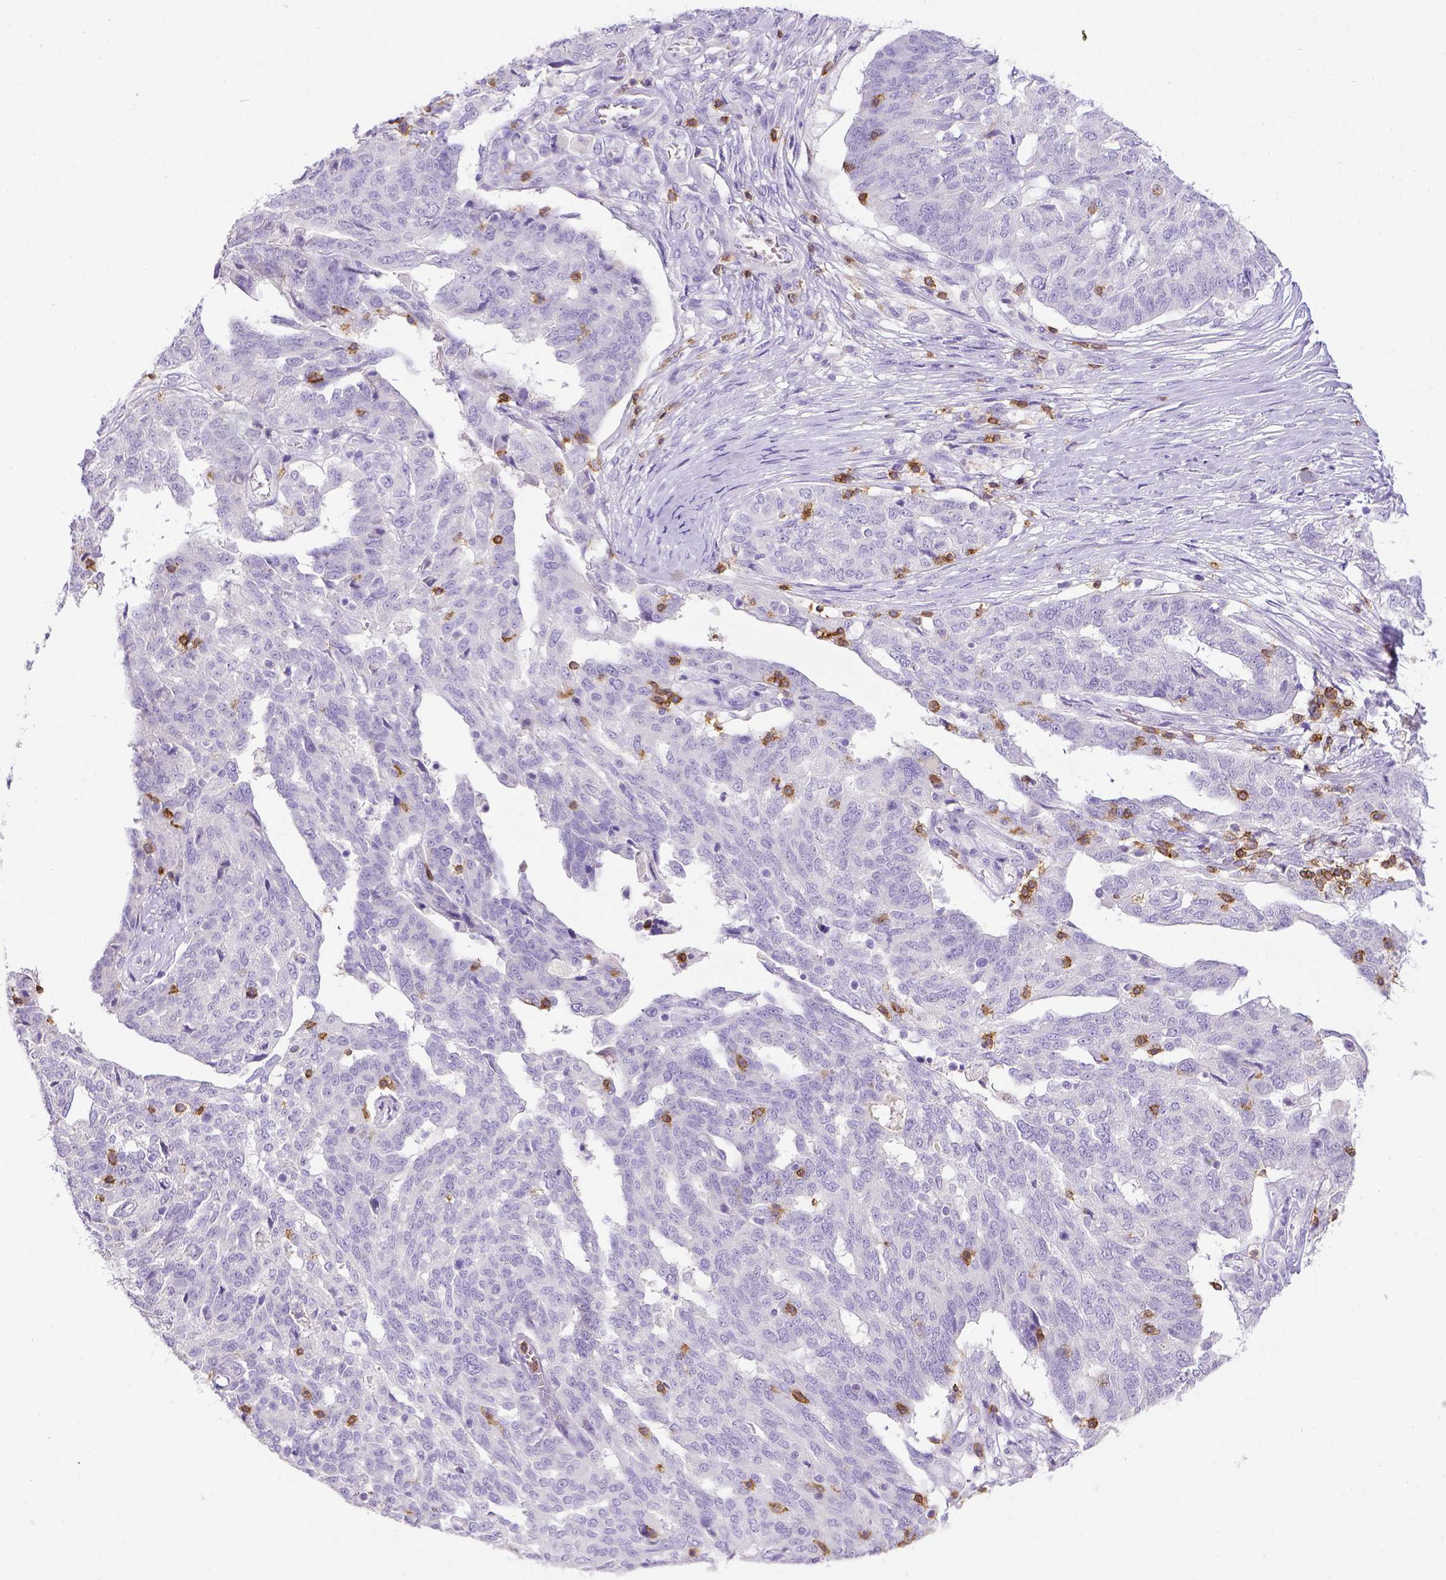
{"staining": {"intensity": "negative", "quantity": "none", "location": "none"}, "tissue": "ovarian cancer", "cell_type": "Tumor cells", "image_type": "cancer", "snomed": [{"axis": "morphology", "description": "Cystadenocarcinoma, serous, NOS"}, {"axis": "topography", "description": "Ovary"}], "caption": "Ovarian cancer was stained to show a protein in brown. There is no significant staining in tumor cells.", "gene": "CD3E", "patient": {"sex": "female", "age": 67}}